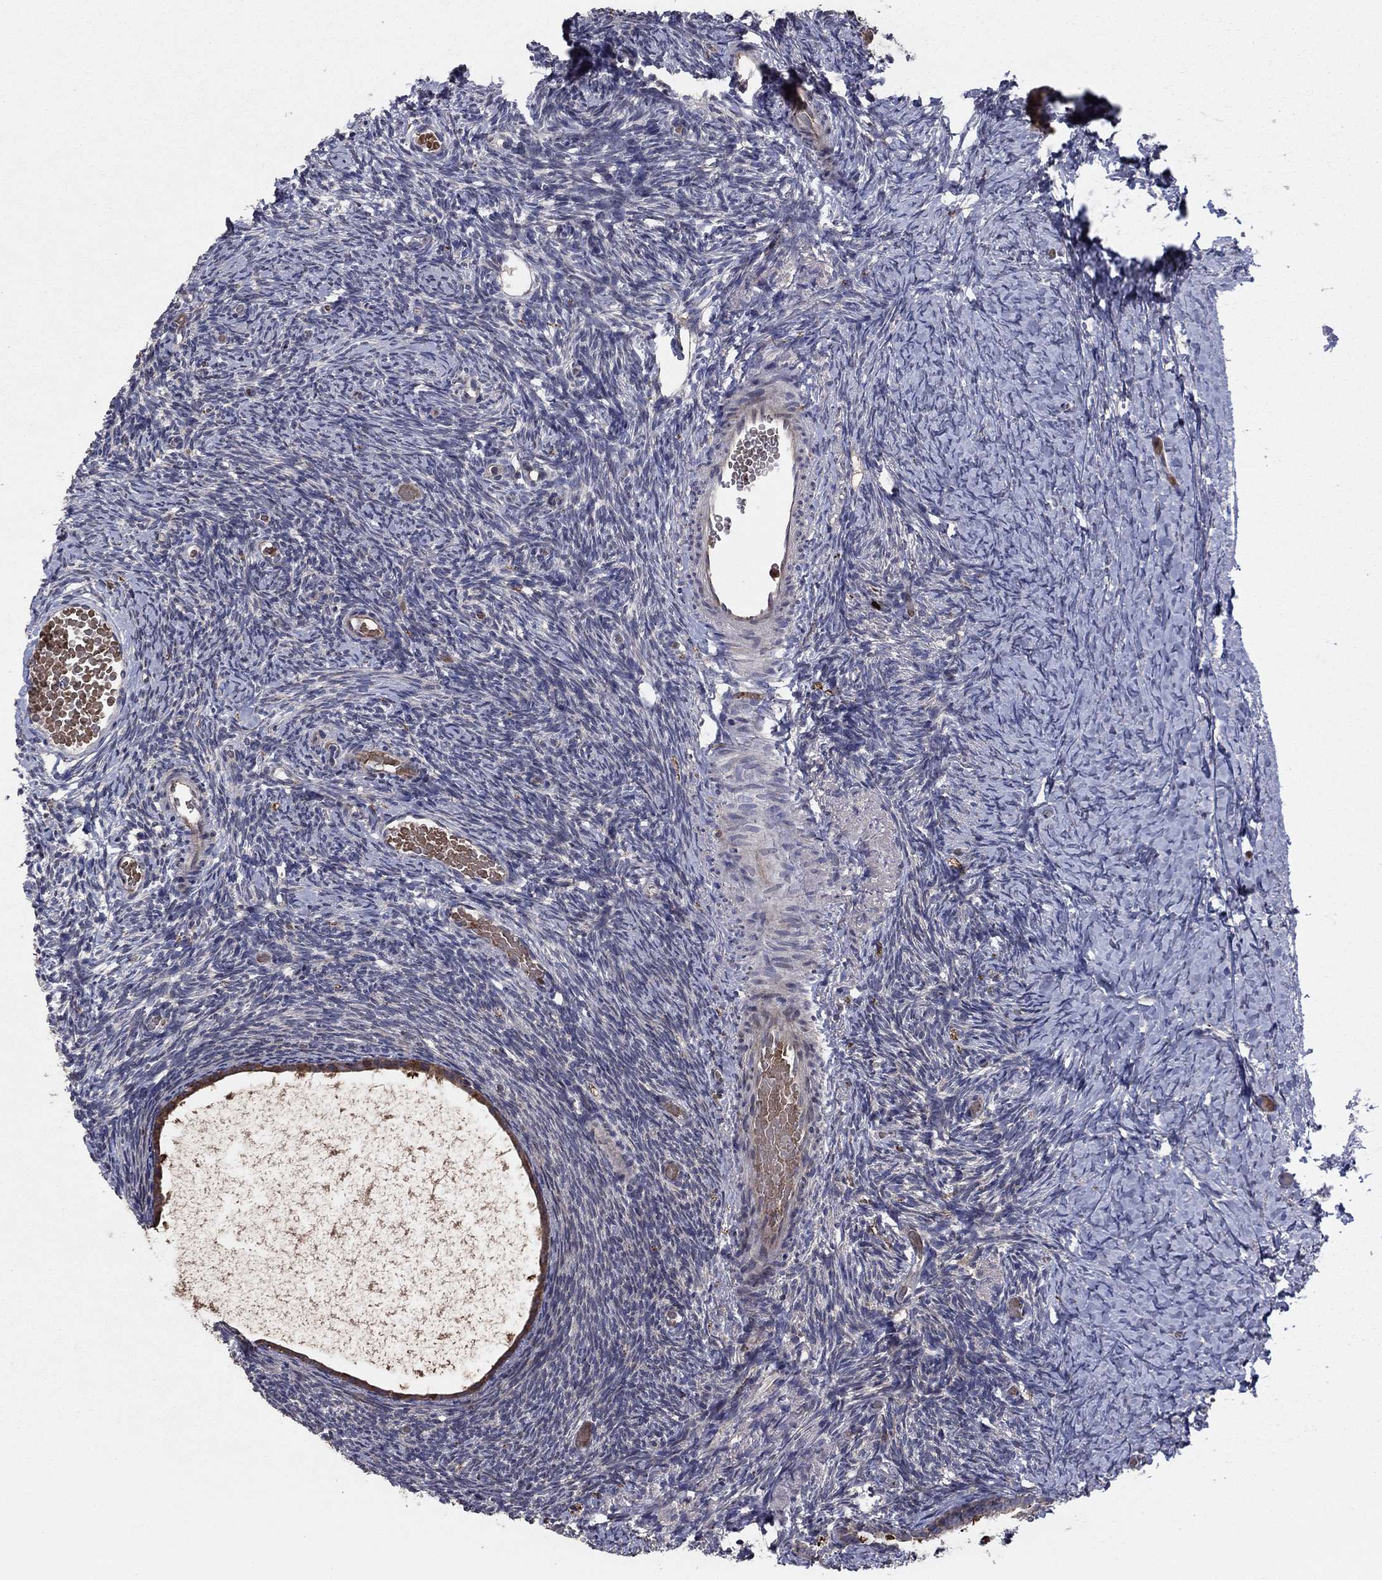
{"staining": {"intensity": "strong", "quantity": ">75%", "location": "cytoplasmic/membranous"}, "tissue": "ovary", "cell_type": "Follicle cells", "image_type": "normal", "snomed": [{"axis": "morphology", "description": "Normal tissue, NOS"}, {"axis": "topography", "description": "Ovary"}], "caption": "A brown stain shows strong cytoplasmic/membranous staining of a protein in follicle cells of unremarkable ovary. Using DAB (3,3'-diaminobenzidine) (brown) and hematoxylin (blue) stains, captured at high magnification using brightfield microscopy.", "gene": "MEA1", "patient": {"sex": "female", "age": 39}}